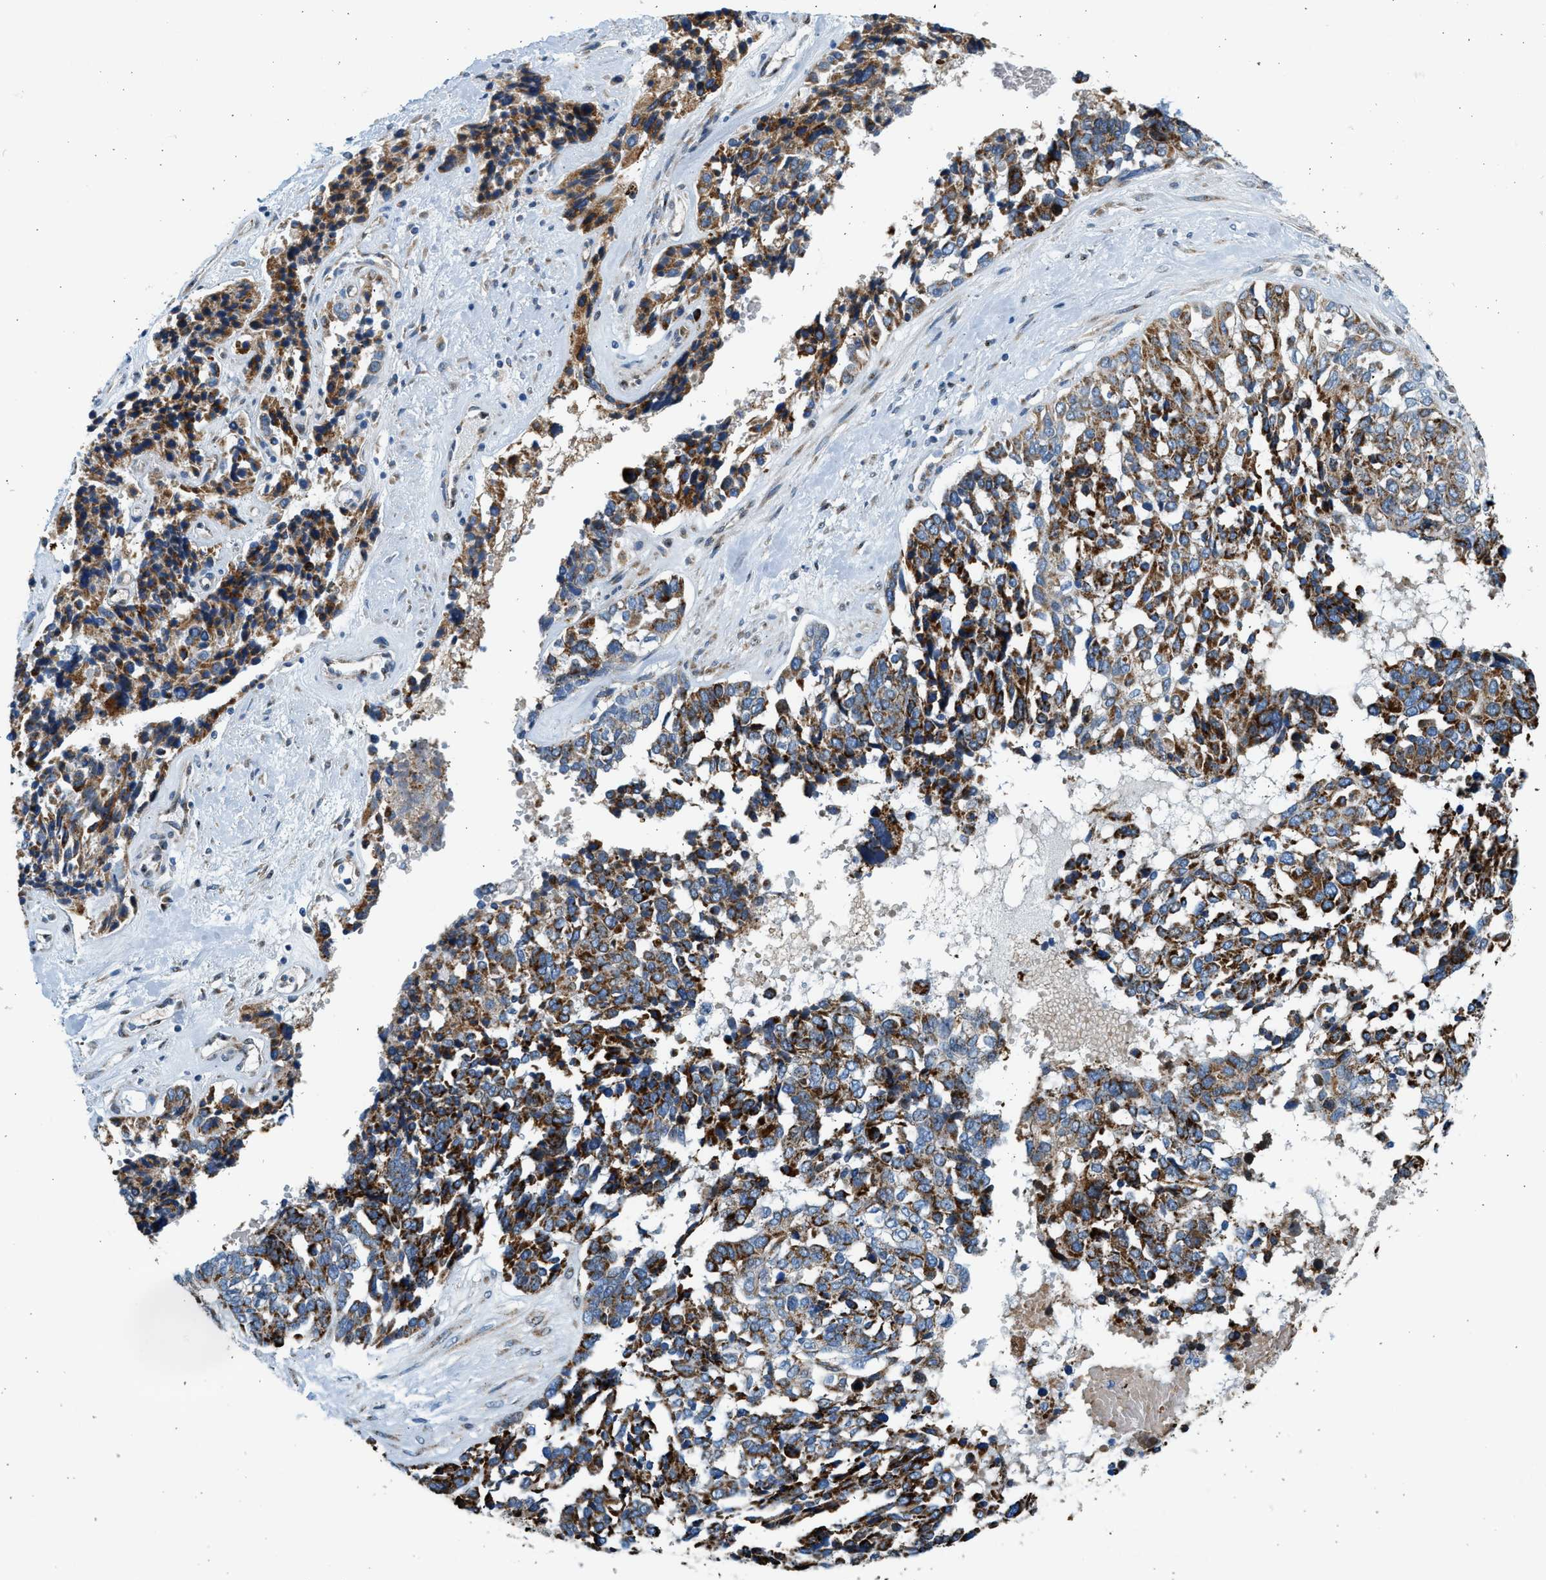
{"staining": {"intensity": "strong", "quantity": ">75%", "location": "cytoplasmic/membranous"}, "tissue": "ovarian cancer", "cell_type": "Tumor cells", "image_type": "cancer", "snomed": [{"axis": "morphology", "description": "Cystadenocarcinoma, serous, NOS"}, {"axis": "topography", "description": "Ovary"}], "caption": "This image reveals IHC staining of ovarian serous cystadenocarcinoma, with high strong cytoplasmic/membranous expression in approximately >75% of tumor cells.", "gene": "KCNMB3", "patient": {"sex": "female", "age": 44}}